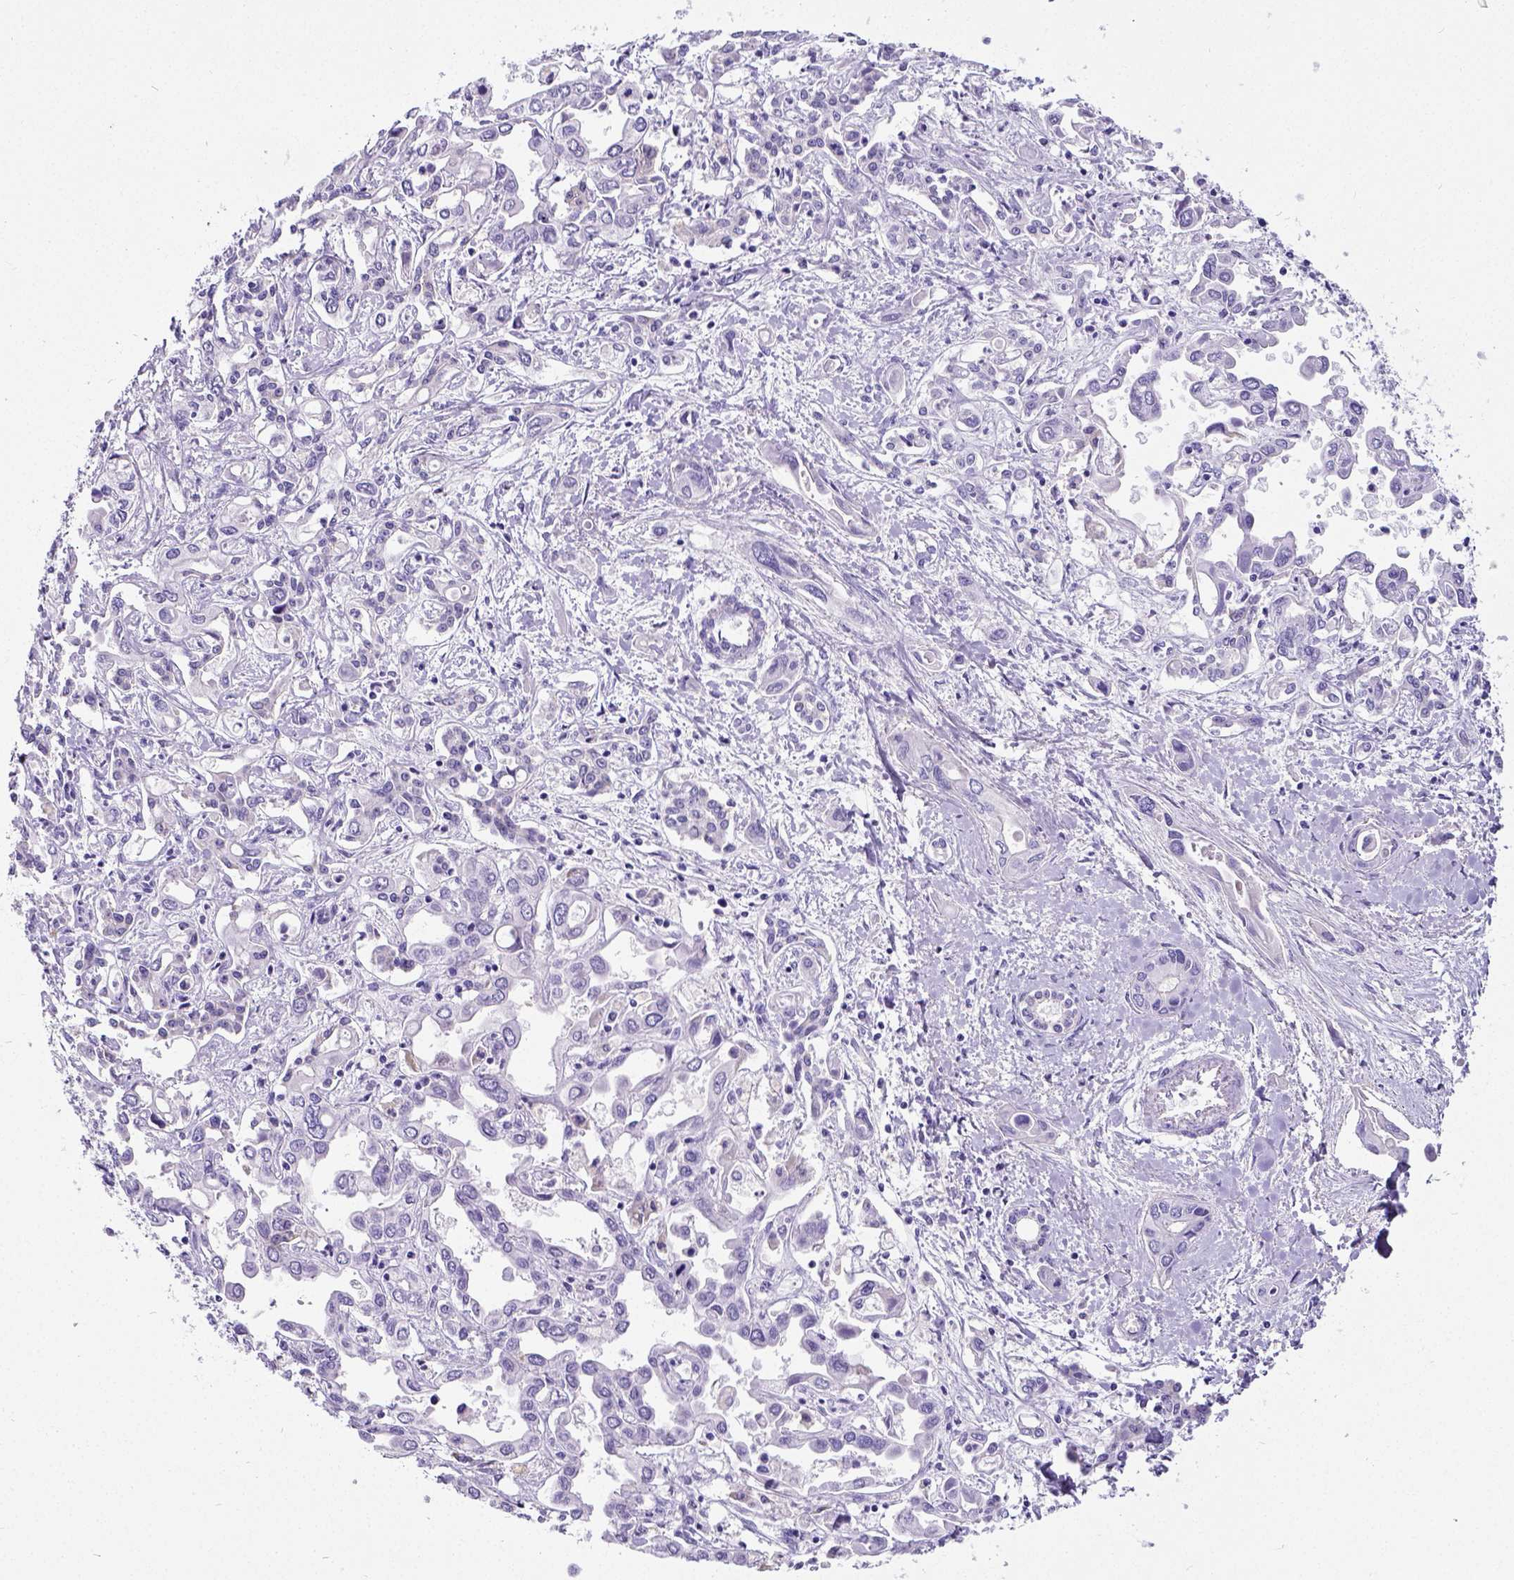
{"staining": {"intensity": "negative", "quantity": "none", "location": "none"}, "tissue": "liver cancer", "cell_type": "Tumor cells", "image_type": "cancer", "snomed": [{"axis": "morphology", "description": "Cholangiocarcinoma"}, {"axis": "topography", "description": "Liver"}], "caption": "An image of human liver cancer is negative for staining in tumor cells.", "gene": "SATB2", "patient": {"sex": "female", "age": 64}}